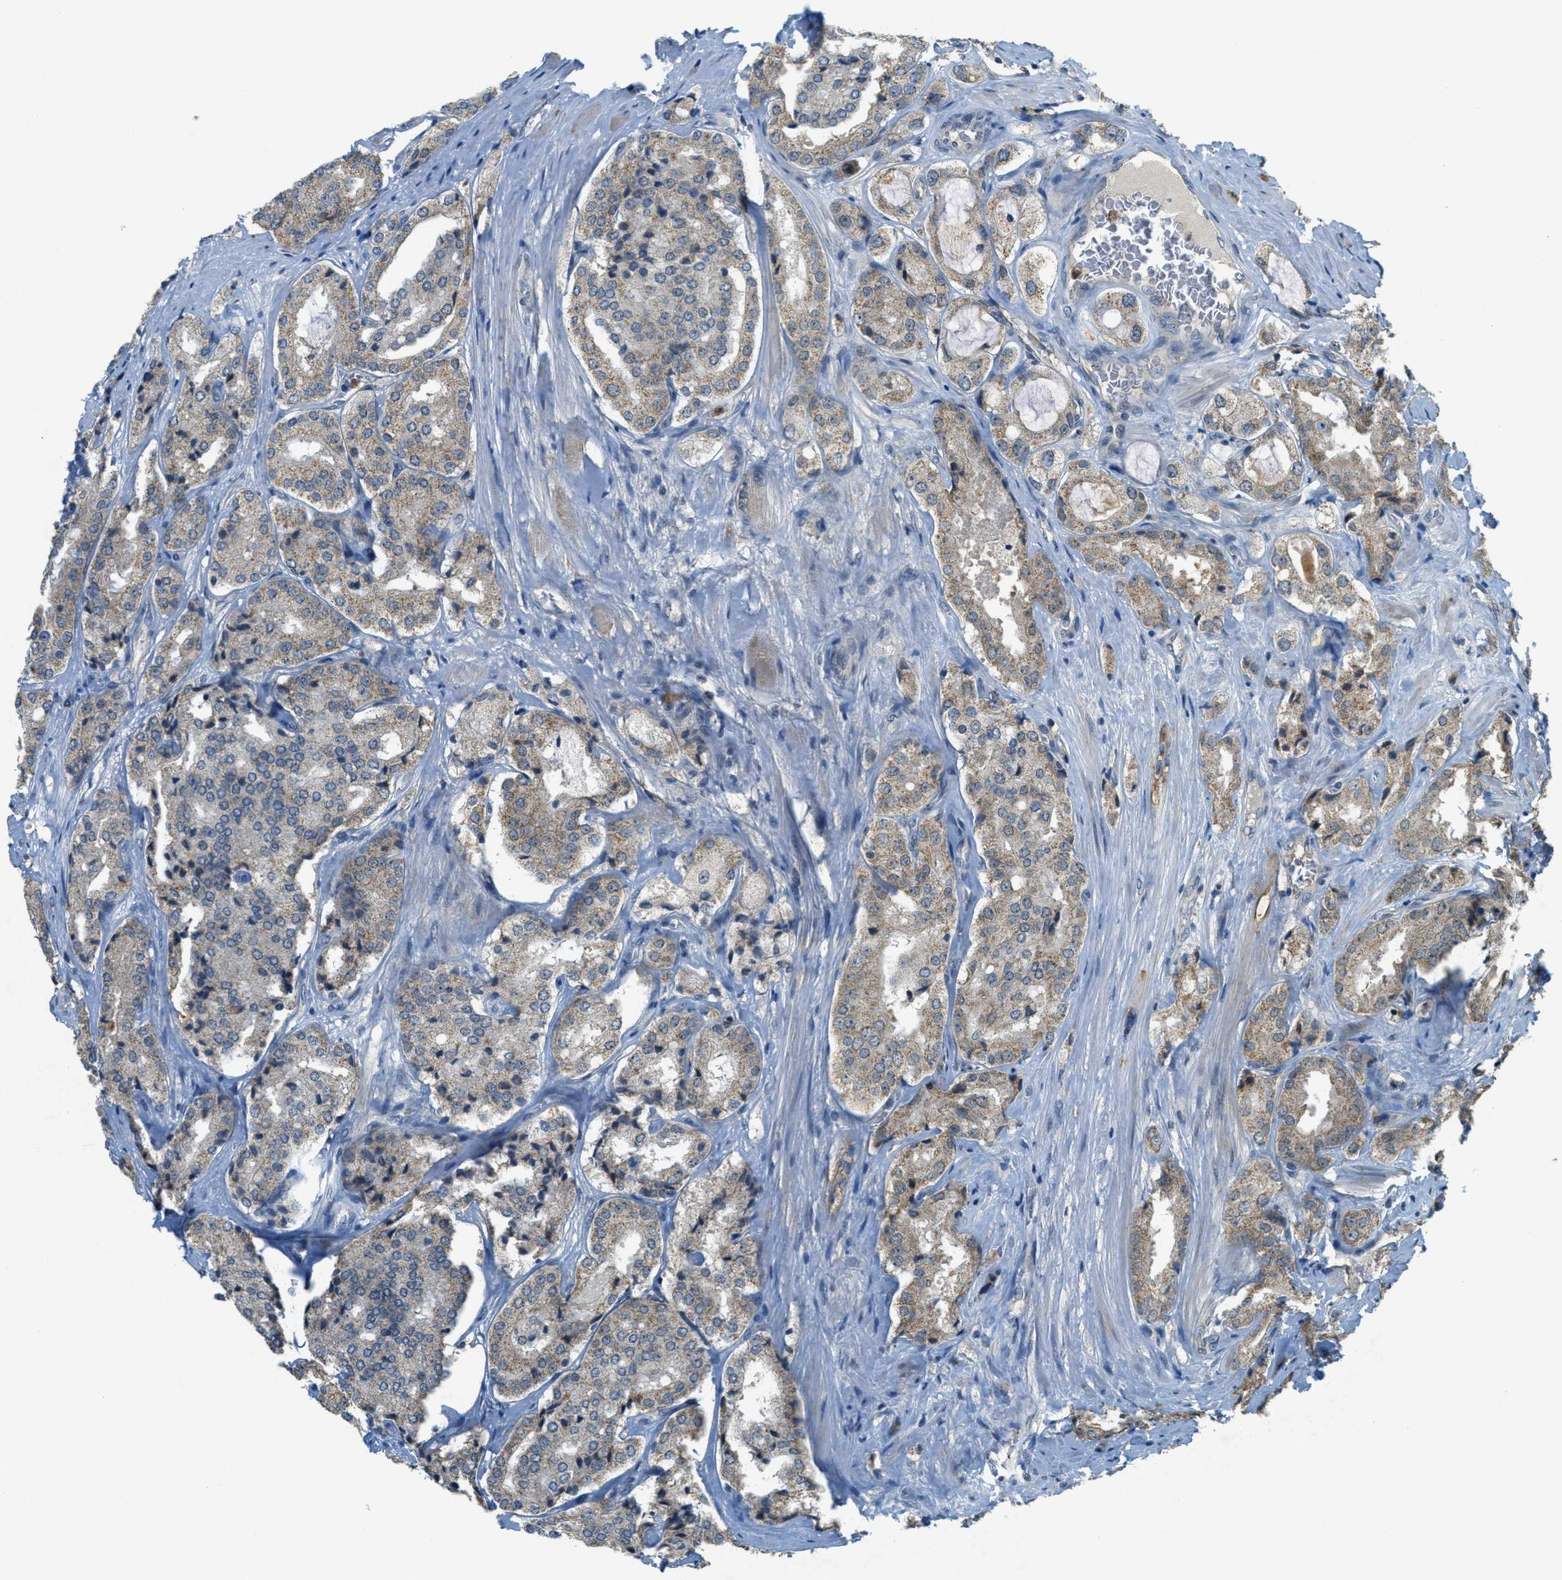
{"staining": {"intensity": "weak", "quantity": ">75%", "location": "cytoplasmic/membranous"}, "tissue": "prostate cancer", "cell_type": "Tumor cells", "image_type": "cancer", "snomed": [{"axis": "morphology", "description": "Adenocarcinoma, High grade"}, {"axis": "topography", "description": "Prostate"}], "caption": "Prostate cancer was stained to show a protein in brown. There is low levels of weak cytoplasmic/membranous expression in approximately >75% of tumor cells.", "gene": "TCF20", "patient": {"sex": "male", "age": 65}}